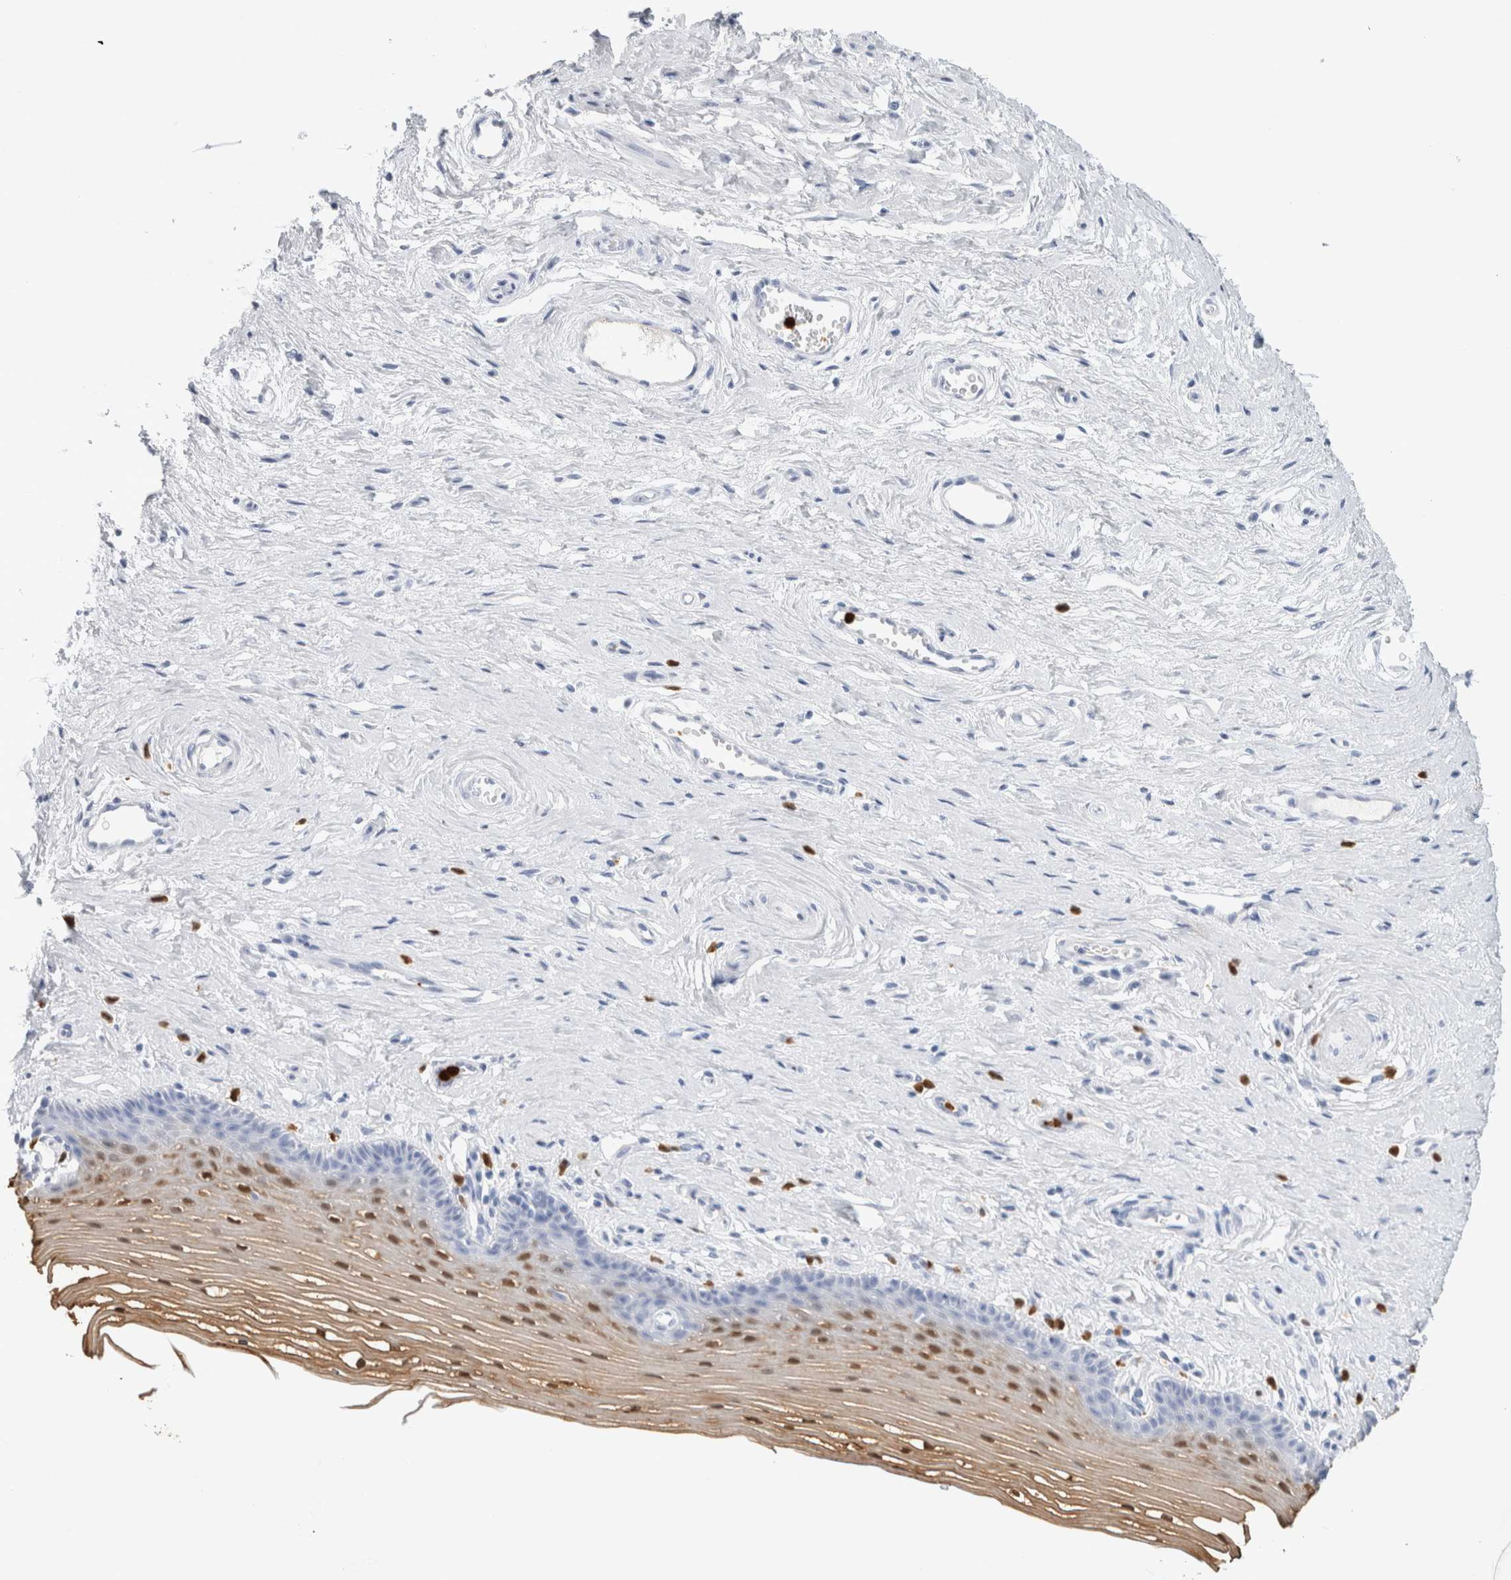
{"staining": {"intensity": "strong", "quantity": "<25%", "location": "cytoplasmic/membranous,nuclear"}, "tissue": "vagina", "cell_type": "Squamous epithelial cells", "image_type": "normal", "snomed": [{"axis": "morphology", "description": "Normal tissue, NOS"}, {"axis": "topography", "description": "Vagina"}], "caption": "High-power microscopy captured an immunohistochemistry (IHC) image of unremarkable vagina, revealing strong cytoplasmic/membranous,nuclear expression in approximately <25% of squamous epithelial cells. The protein of interest is stained brown, and the nuclei are stained in blue (DAB (3,3'-diaminobenzidine) IHC with brightfield microscopy, high magnification).", "gene": "S100A8", "patient": {"sex": "female", "age": 46}}